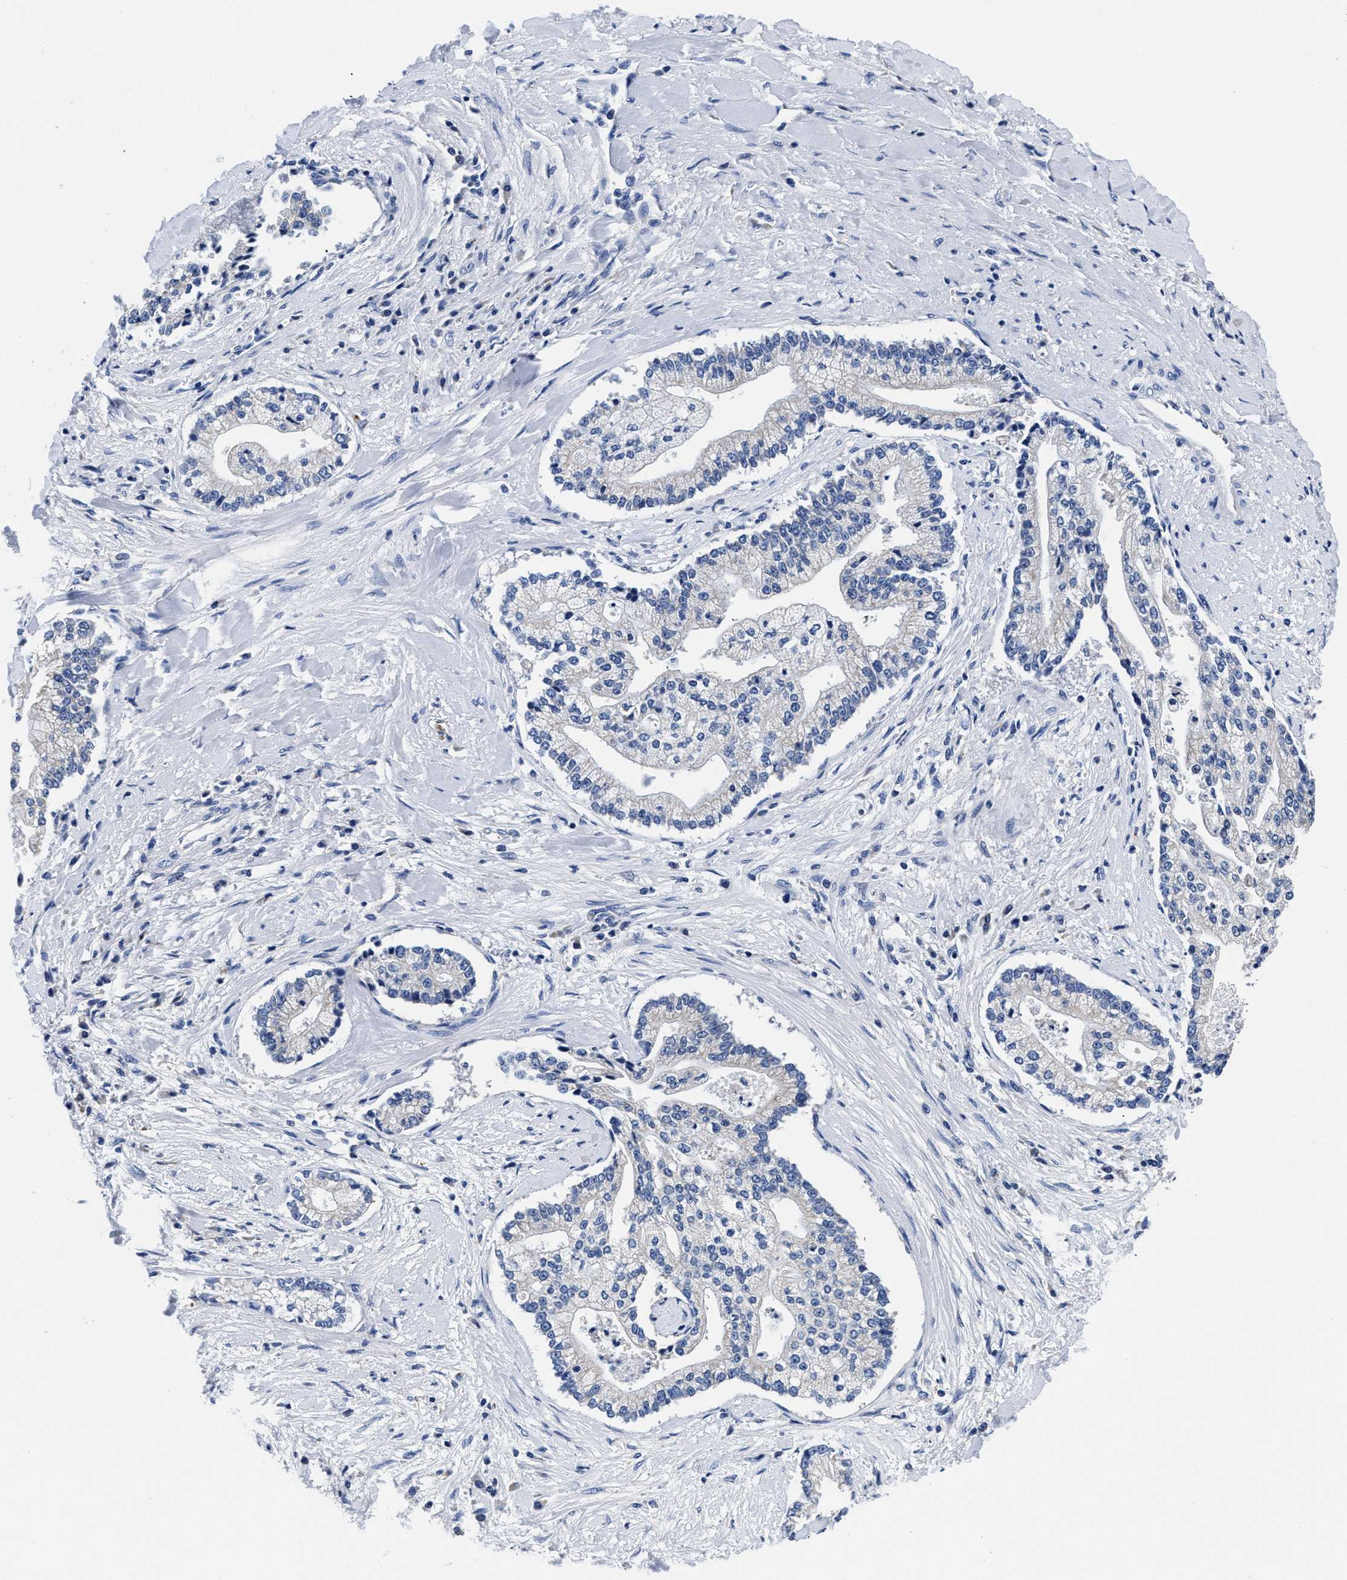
{"staining": {"intensity": "negative", "quantity": "none", "location": "none"}, "tissue": "liver cancer", "cell_type": "Tumor cells", "image_type": "cancer", "snomed": [{"axis": "morphology", "description": "Cholangiocarcinoma"}, {"axis": "topography", "description": "Liver"}], "caption": "Immunohistochemistry of human liver cancer shows no expression in tumor cells.", "gene": "SLC35F1", "patient": {"sex": "male", "age": 50}}